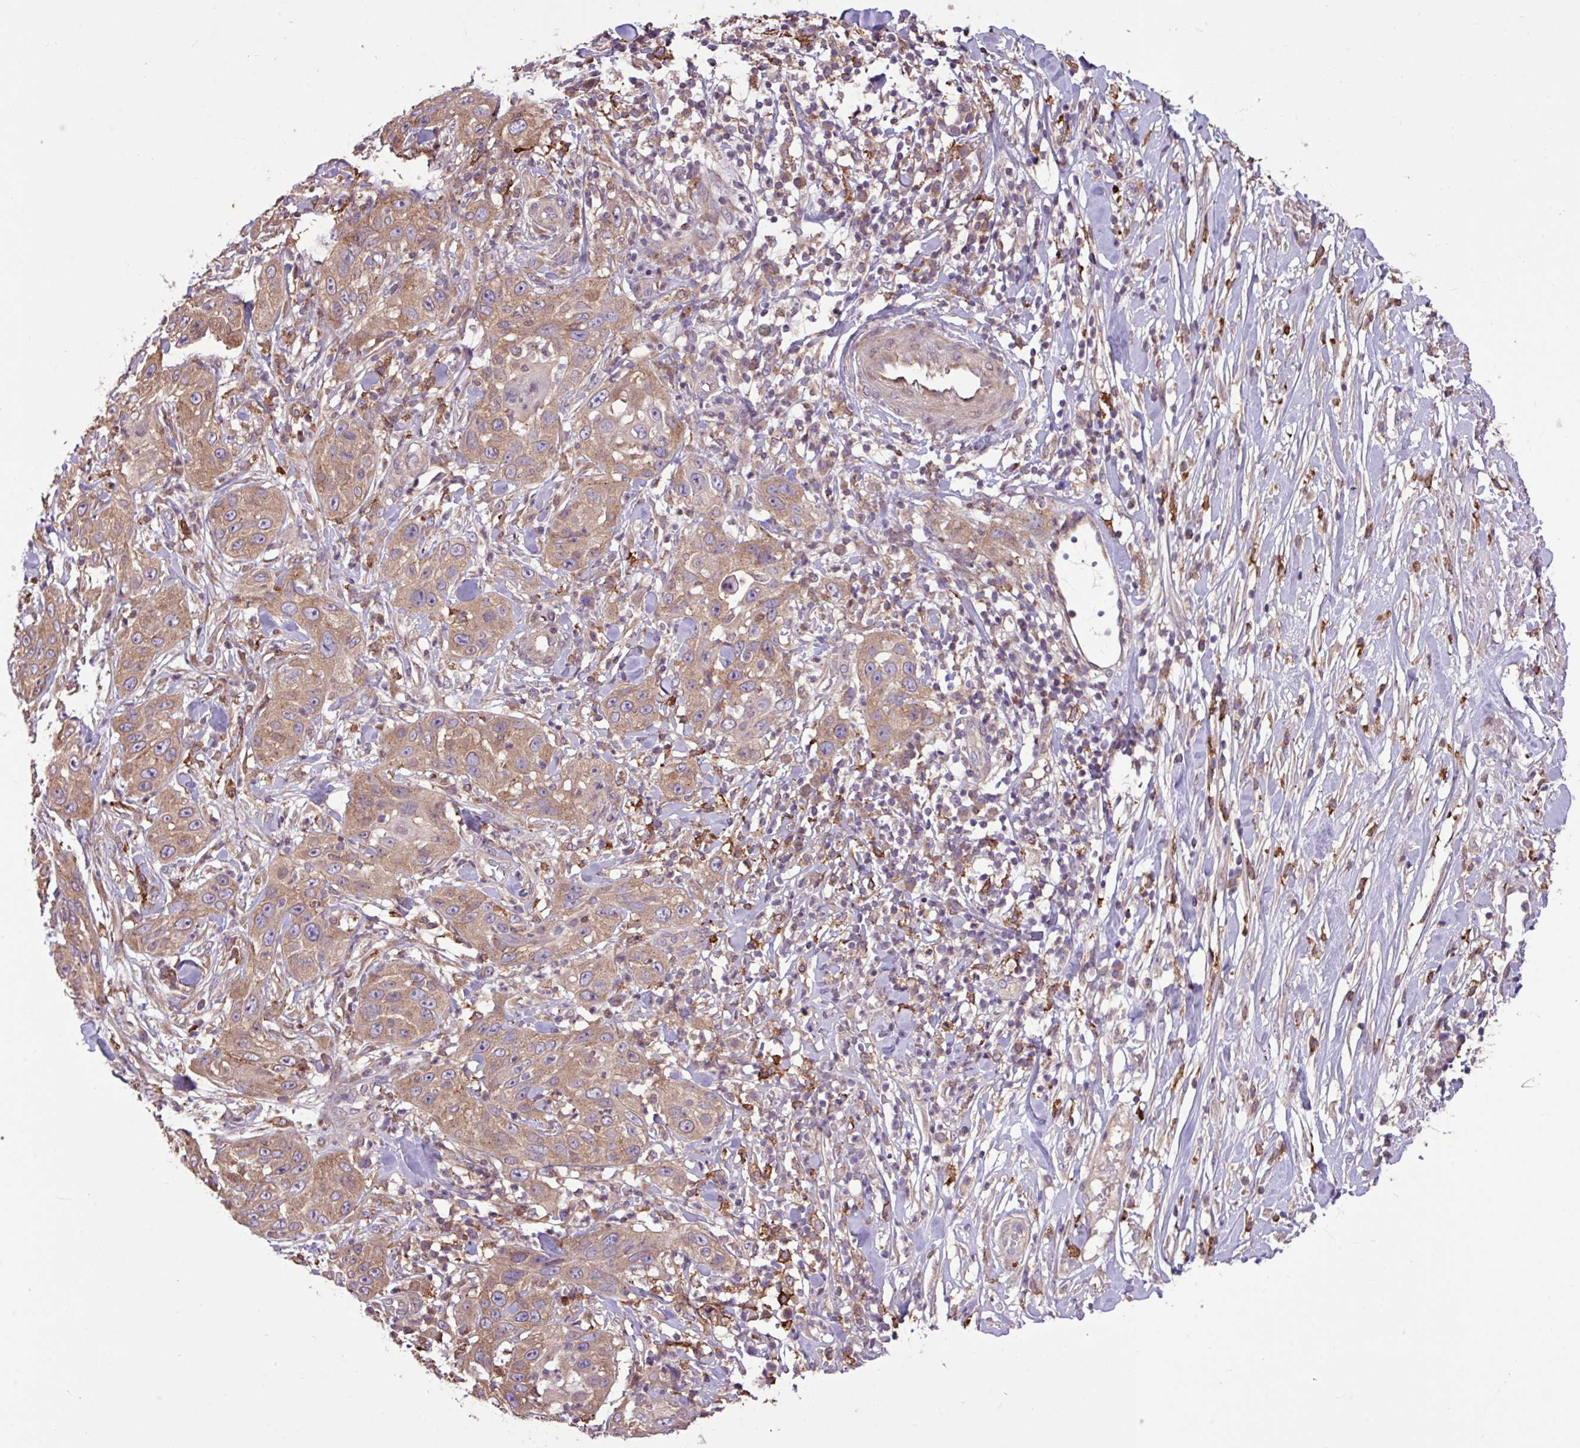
{"staining": {"intensity": "moderate", "quantity": ">75%", "location": "cytoplasmic/membranous"}, "tissue": "skin cancer", "cell_type": "Tumor cells", "image_type": "cancer", "snomed": [{"axis": "morphology", "description": "Squamous cell carcinoma, NOS"}, {"axis": "topography", "description": "Skin"}], "caption": "Immunohistochemical staining of skin squamous cell carcinoma shows medium levels of moderate cytoplasmic/membranous positivity in about >75% of tumor cells.", "gene": "ARHGEF25", "patient": {"sex": "female", "age": 44}}